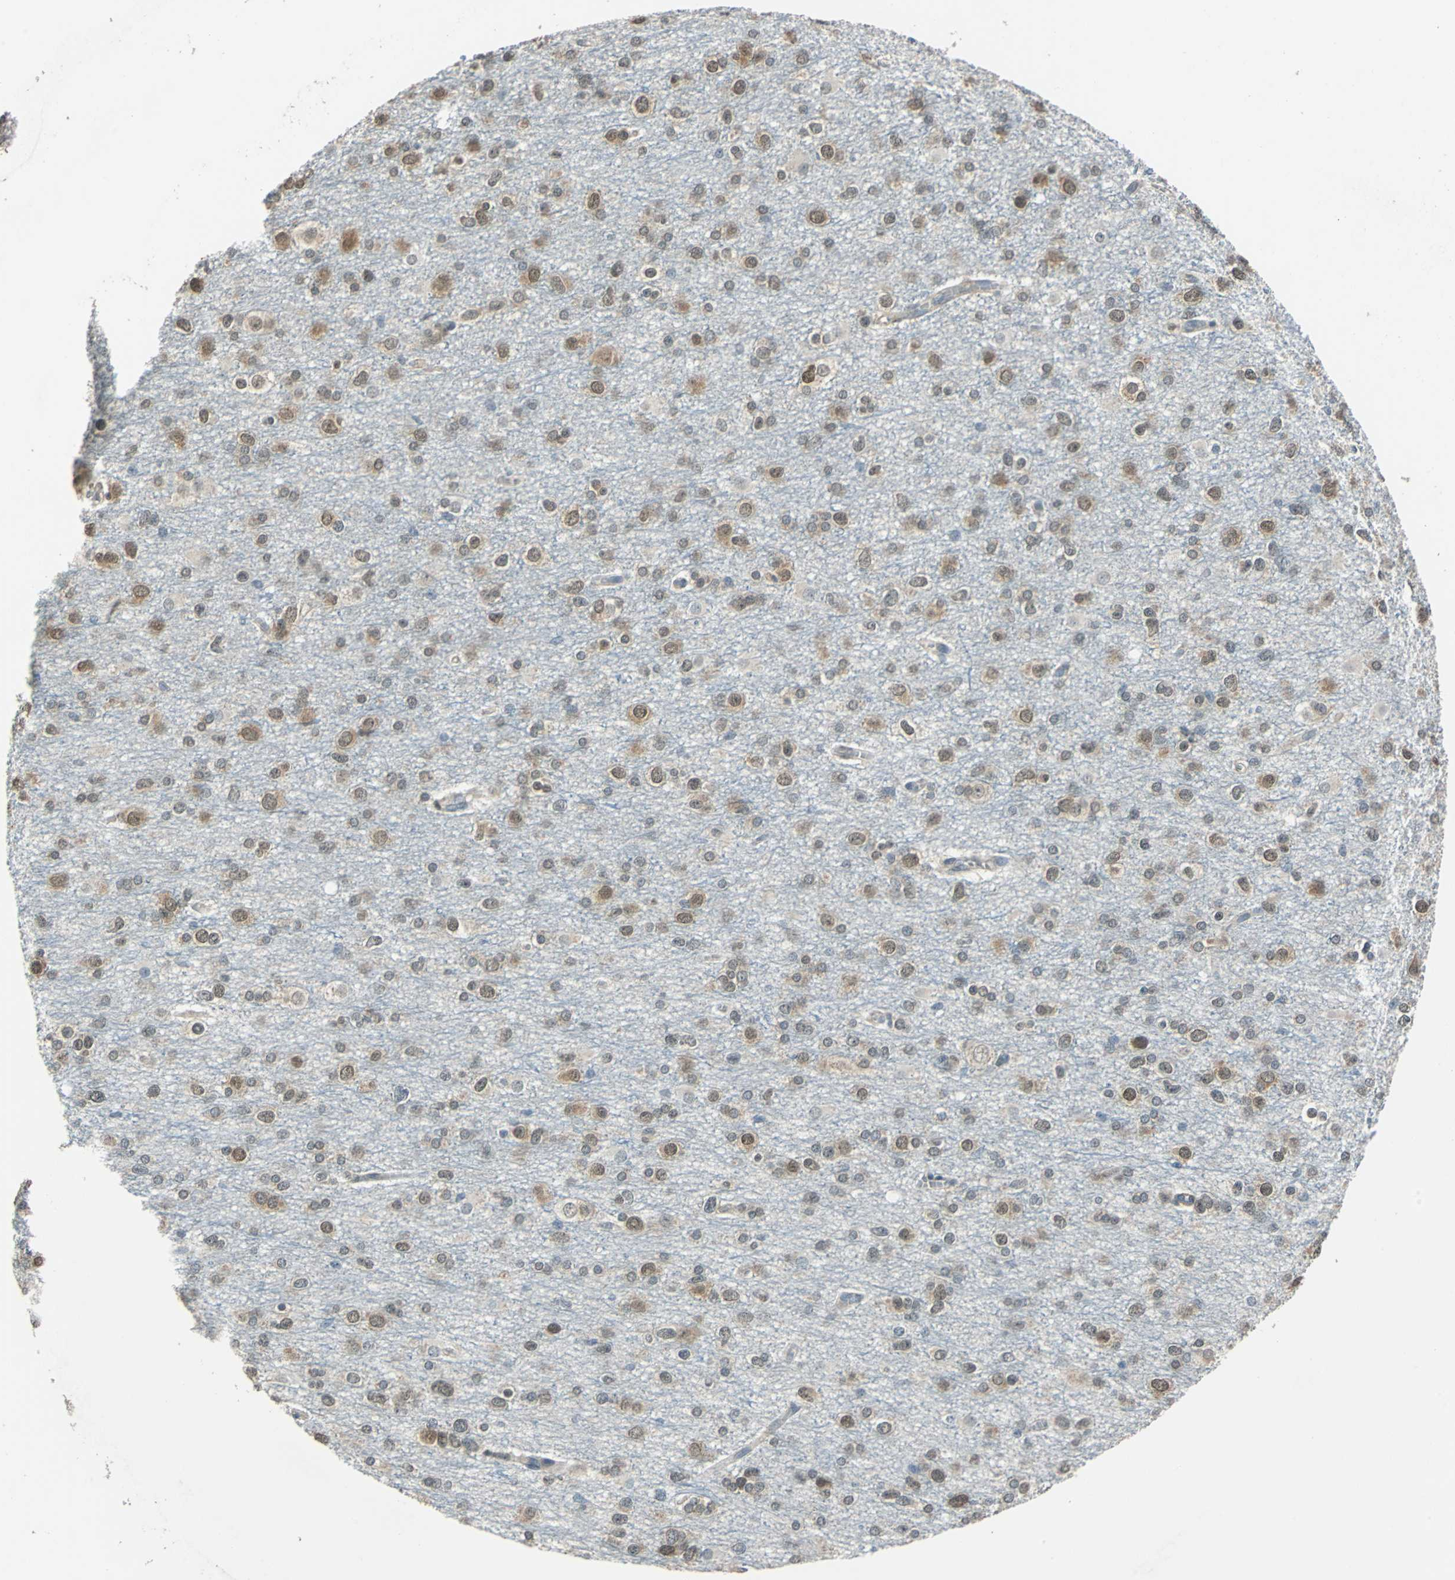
{"staining": {"intensity": "moderate", "quantity": ">75%", "location": "cytoplasmic/membranous,nuclear"}, "tissue": "glioma", "cell_type": "Tumor cells", "image_type": "cancer", "snomed": [{"axis": "morphology", "description": "Glioma, malignant, Low grade"}, {"axis": "topography", "description": "Brain"}], "caption": "Human malignant low-grade glioma stained with a brown dye reveals moderate cytoplasmic/membranous and nuclear positive positivity in approximately >75% of tumor cells.", "gene": "FKBP4", "patient": {"sex": "male", "age": 42}}